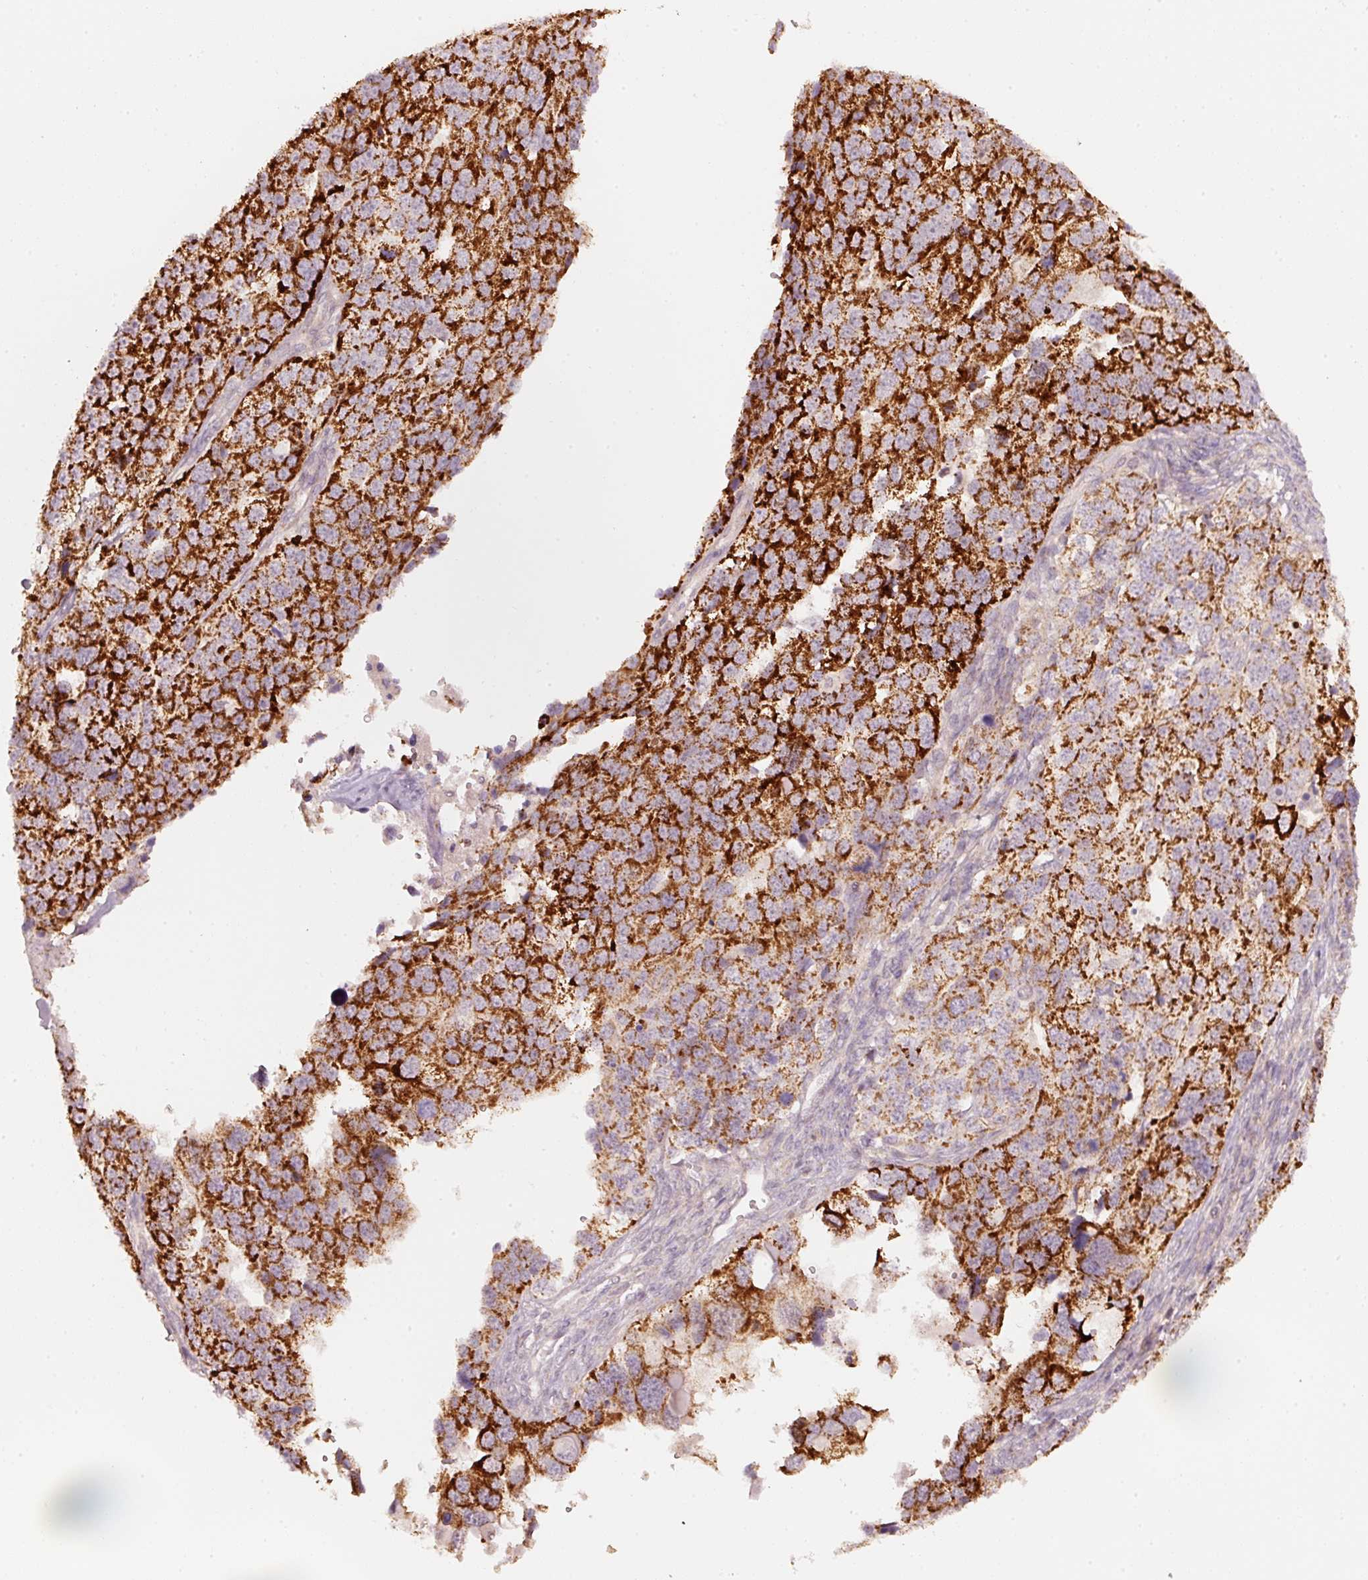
{"staining": {"intensity": "strong", "quantity": ">75%", "location": "cytoplasmic/membranous"}, "tissue": "ovarian cancer", "cell_type": "Tumor cells", "image_type": "cancer", "snomed": [{"axis": "morphology", "description": "Cystadenocarcinoma, serous, NOS"}, {"axis": "topography", "description": "Ovary"}], "caption": "Human serous cystadenocarcinoma (ovarian) stained with a brown dye shows strong cytoplasmic/membranous positive expression in about >75% of tumor cells.", "gene": "ARHGAP22", "patient": {"sex": "female", "age": 76}}